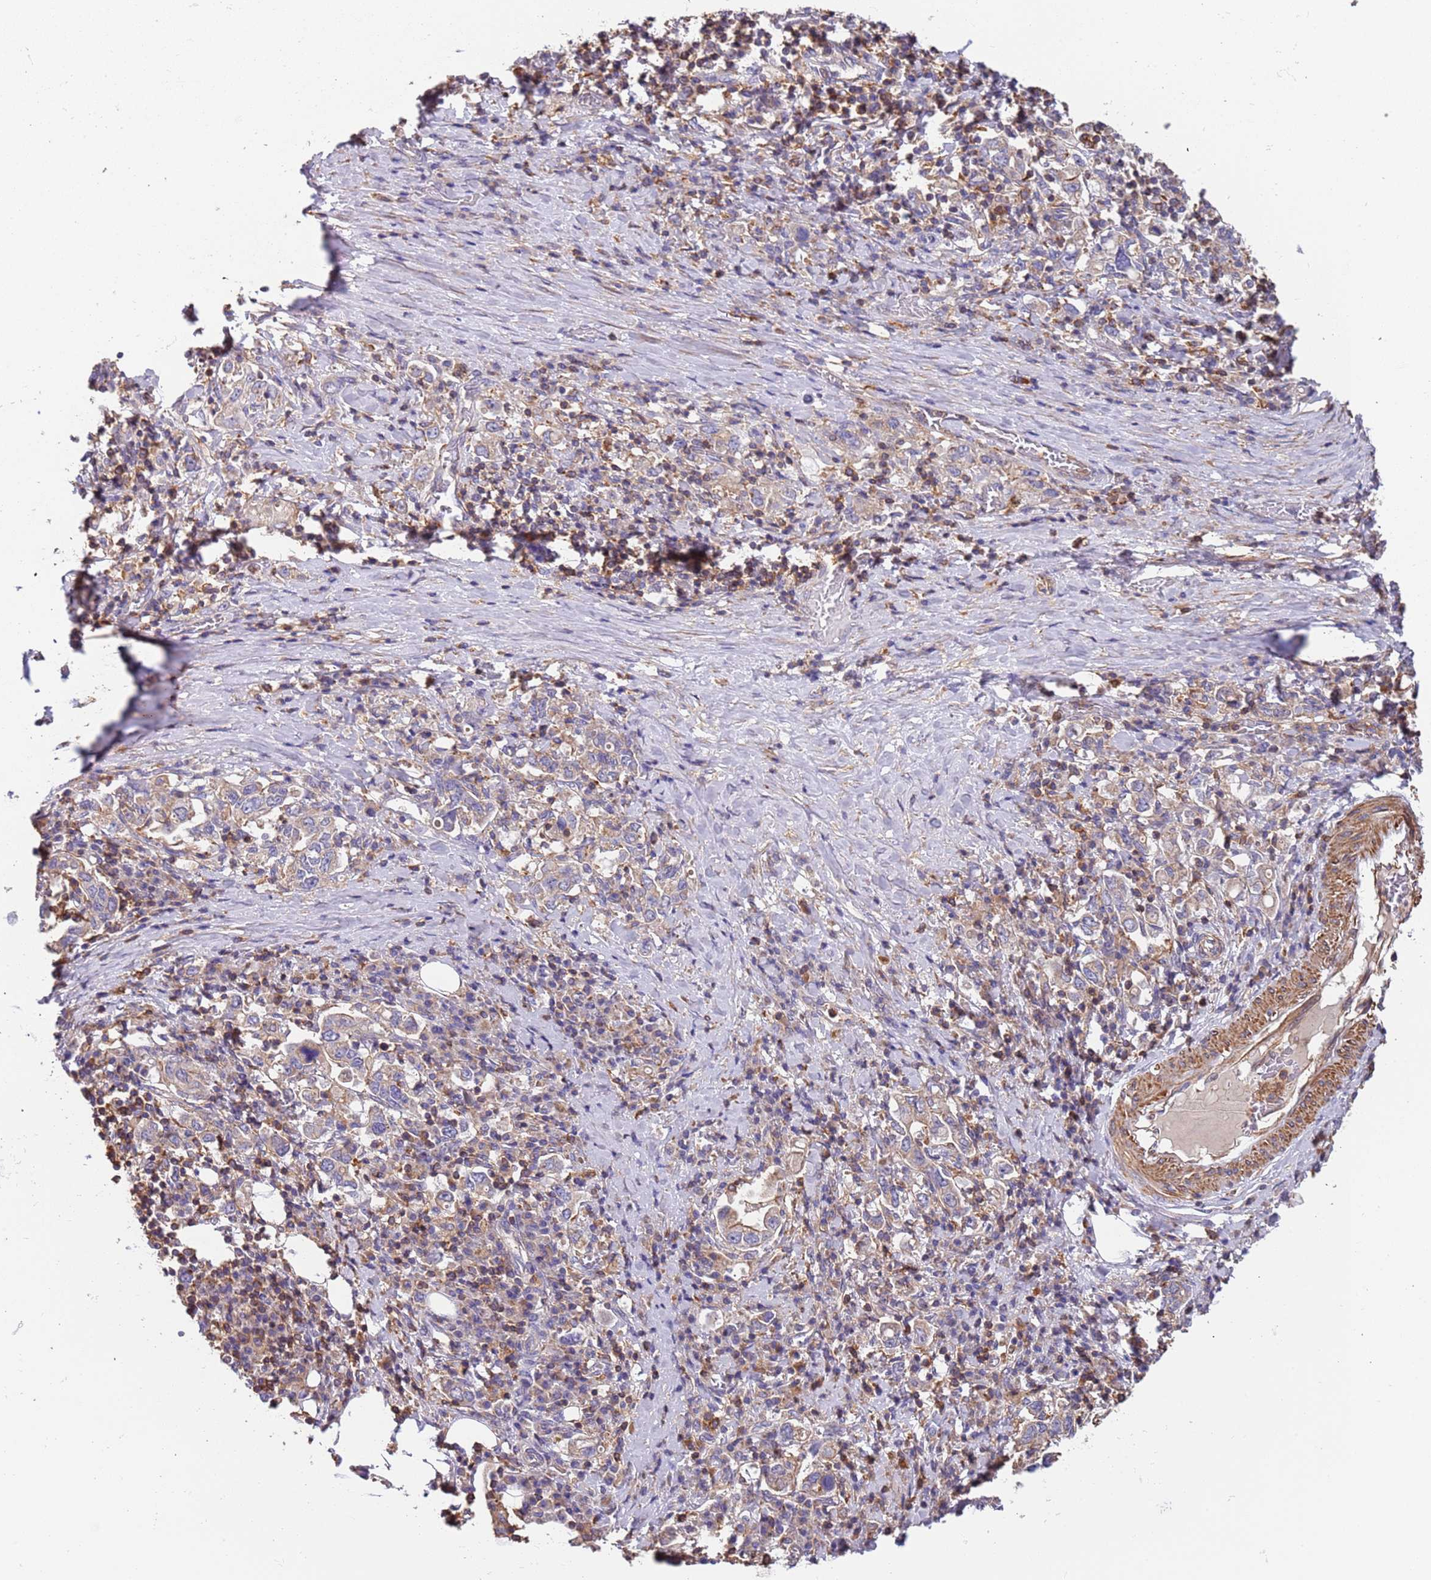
{"staining": {"intensity": "weak", "quantity": "<25%", "location": "cytoplasmic/membranous"}, "tissue": "stomach cancer", "cell_type": "Tumor cells", "image_type": "cancer", "snomed": [{"axis": "morphology", "description": "Adenocarcinoma, NOS"}, {"axis": "topography", "description": "Stomach, upper"}, {"axis": "topography", "description": "Stomach"}], "caption": "The micrograph demonstrates no significant staining in tumor cells of adenocarcinoma (stomach). Brightfield microscopy of IHC stained with DAB (3,3'-diaminobenzidine) (brown) and hematoxylin (blue), captured at high magnification.", "gene": "SYT4", "patient": {"sex": "male", "age": 62}}